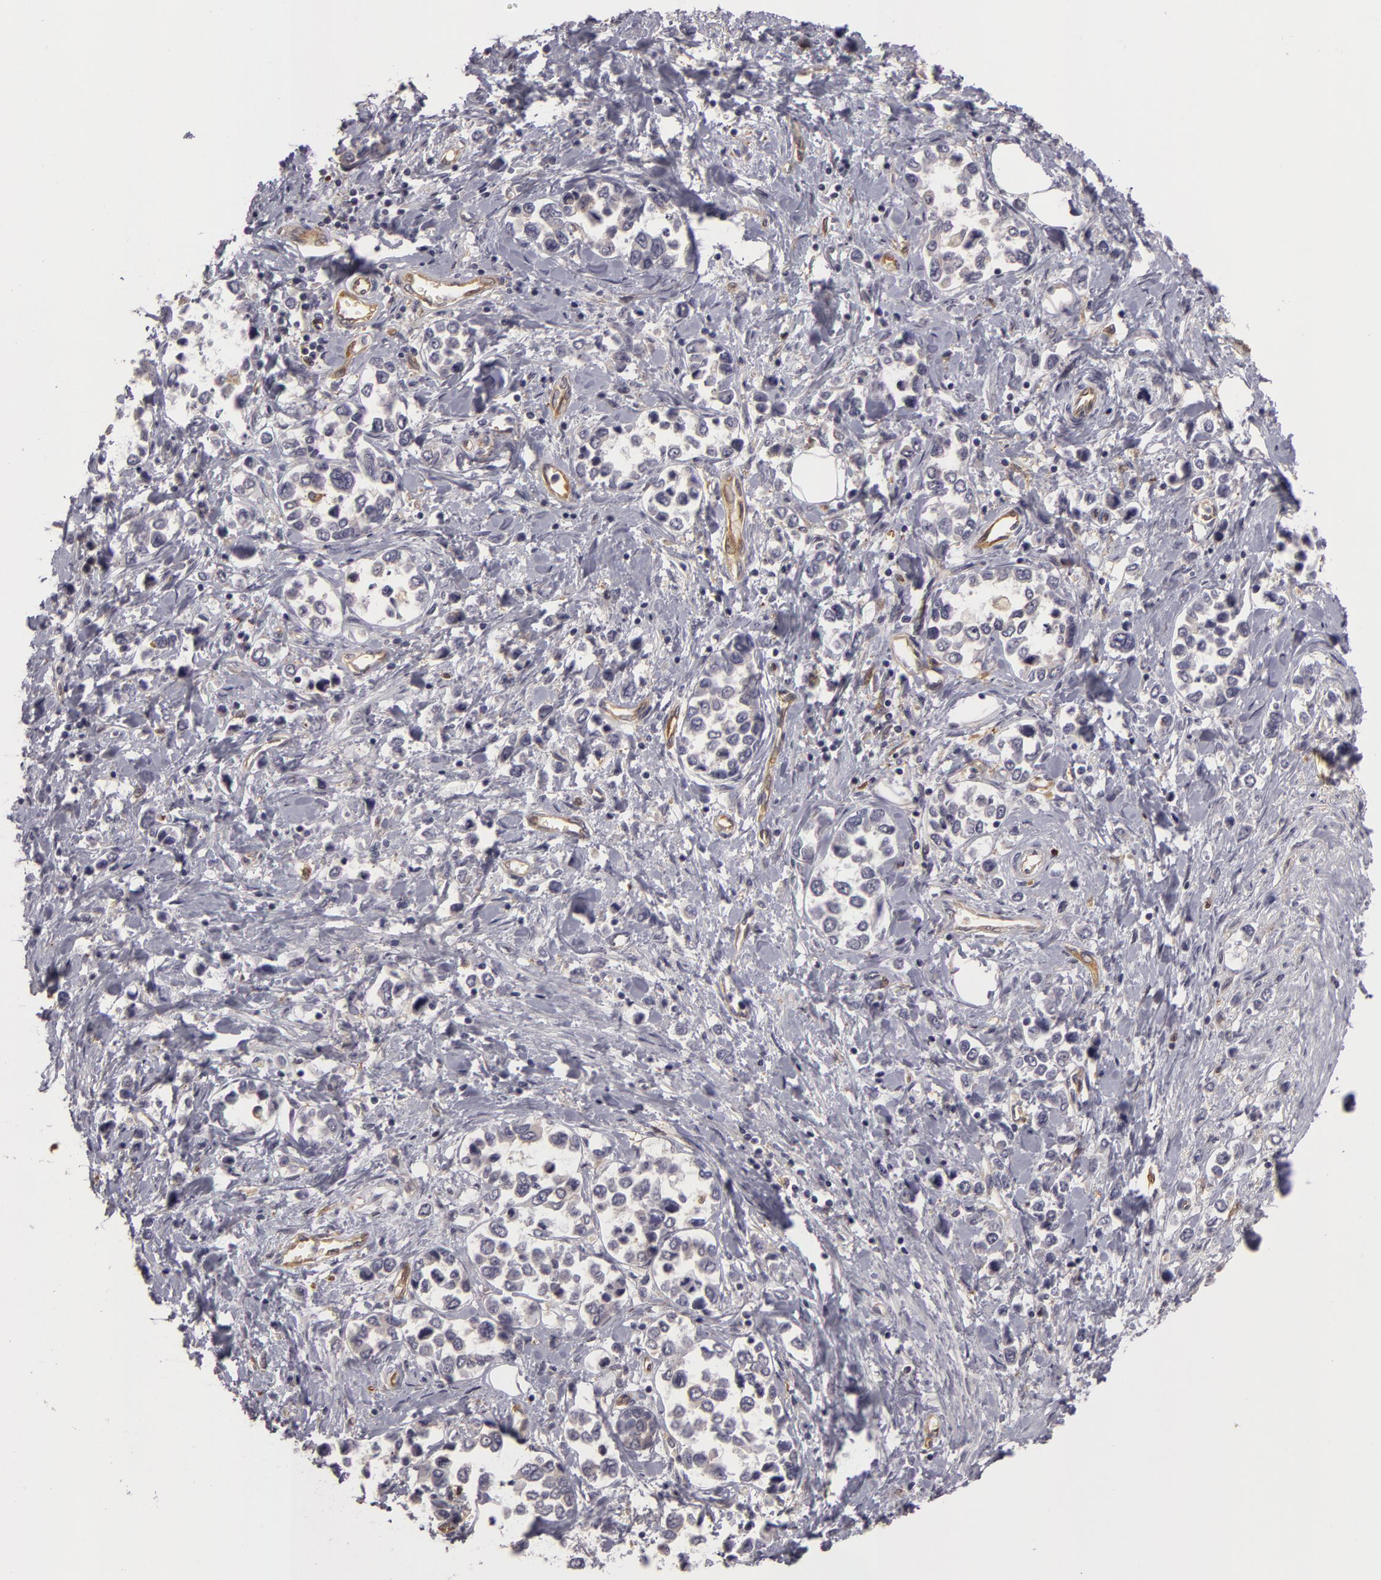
{"staining": {"intensity": "negative", "quantity": "none", "location": "none"}, "tissue": "stomach cancer", "cell_type": "Tumor cells", "image_type": "cancer", "snomed": [{"axis": "morphology", "description": "Adenocarcinoma, NOS"}, {"axis": "topography", "description": "Stomach, upper"}], "caption": "Immunohistochemistry (IHC) micrograph of neoplastic tissue: stomach adenocarcinoma stained with DAB (3,3'-diaminobenzidine) reveals no significant protein expression in tumor cells.", "gene": "ZNF229", "patient": {"sex": "male", "age": 76}}